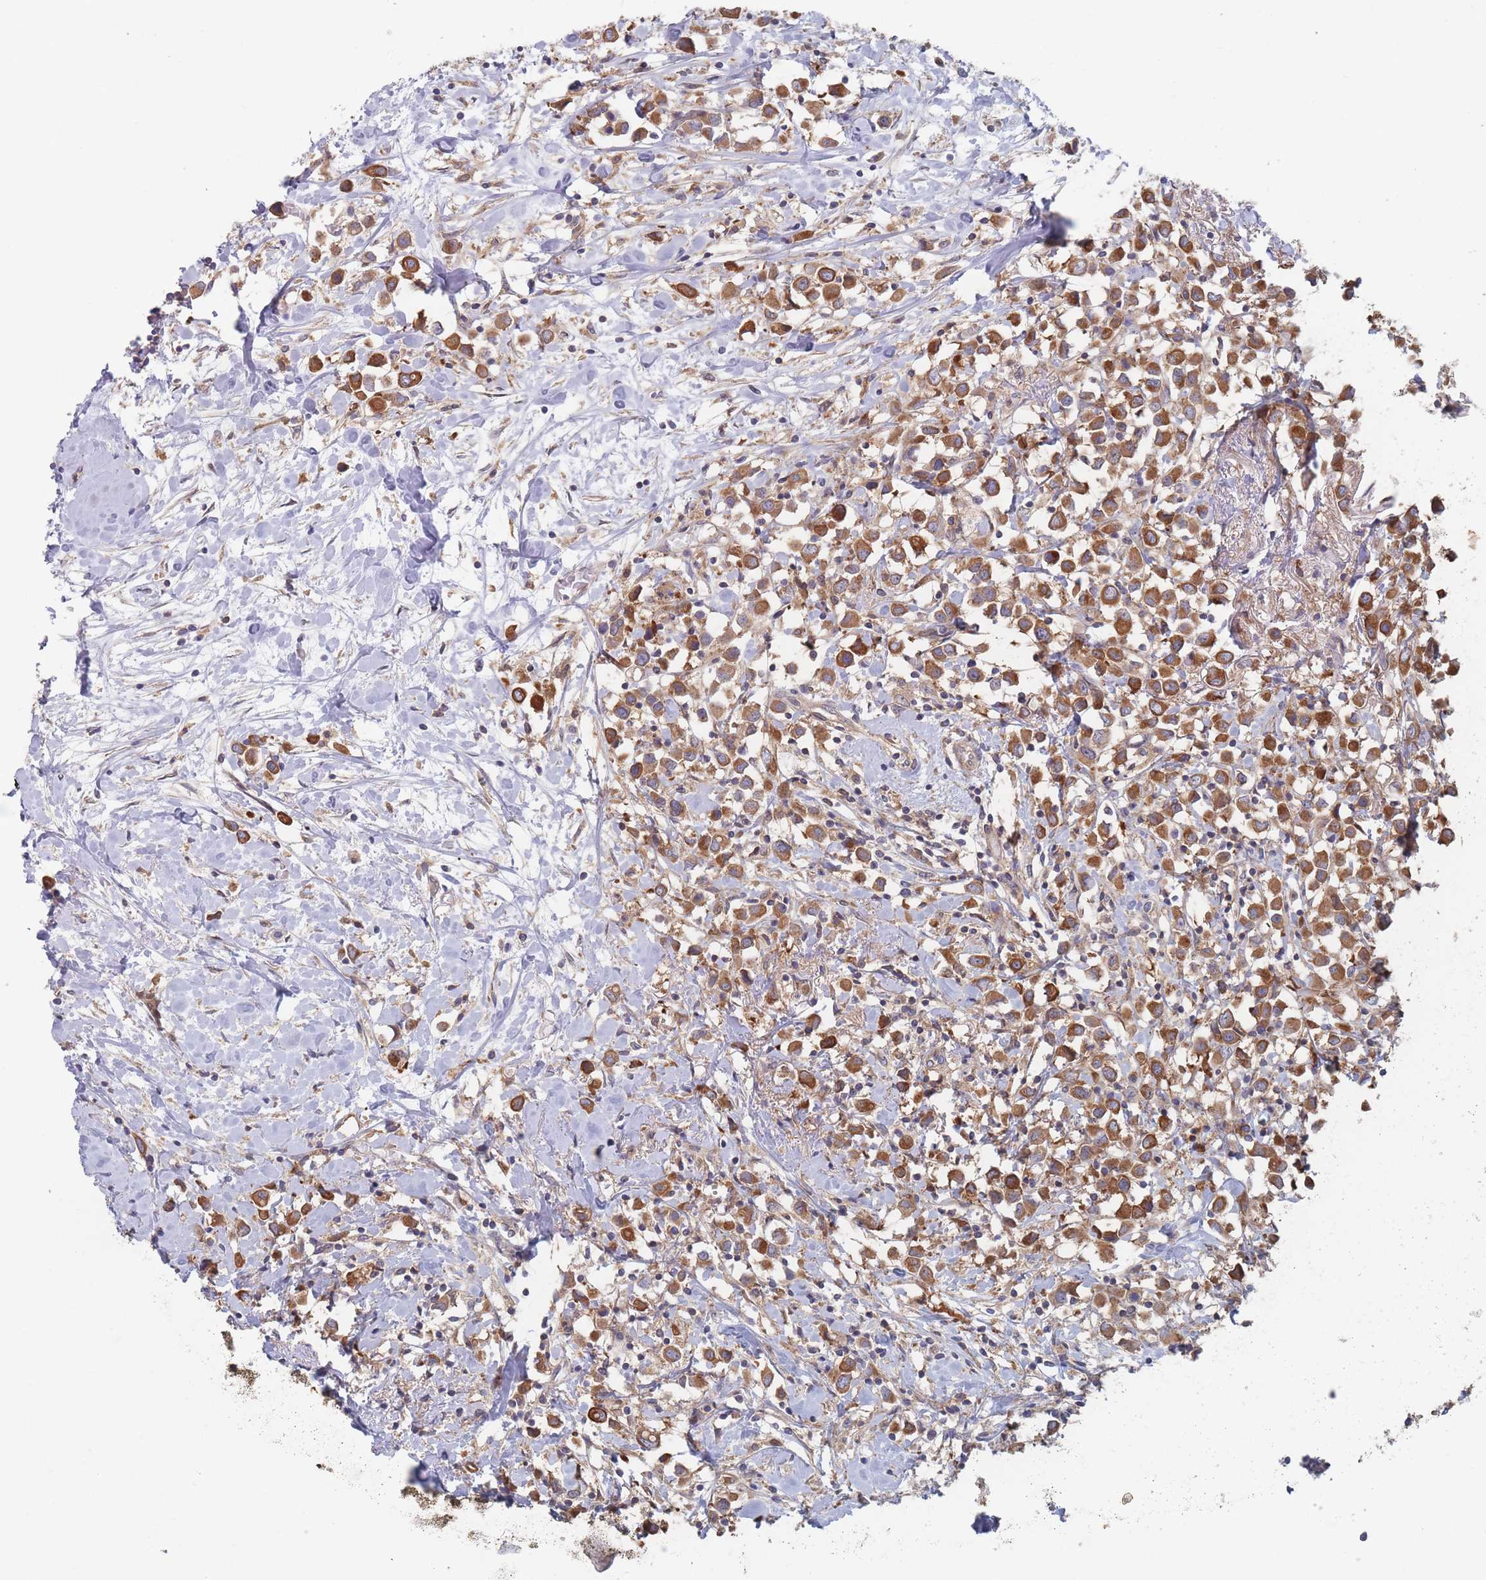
{"staining": {"intensity": "strong", "quantity": ">75%", "location": "cytoplasmic/membranous"}, "tissue": "breast cancer", "cell_type": "Tumor cells", "image_type": "cancer", "snomed": [{"axis": "morphology", "description": "Duct carcinoma"}, {"axis": "topography", "description": "Breast"}], "caption": "The photomicrograph shows immunohistochemical staining of breast invasive ductal carcinoma. There is strong cytoplasmic/membranous positivity is seen in about >75% of tumor cells.", "gene": "EFCC1", "patient": {"sex": "female", "age": 61}}